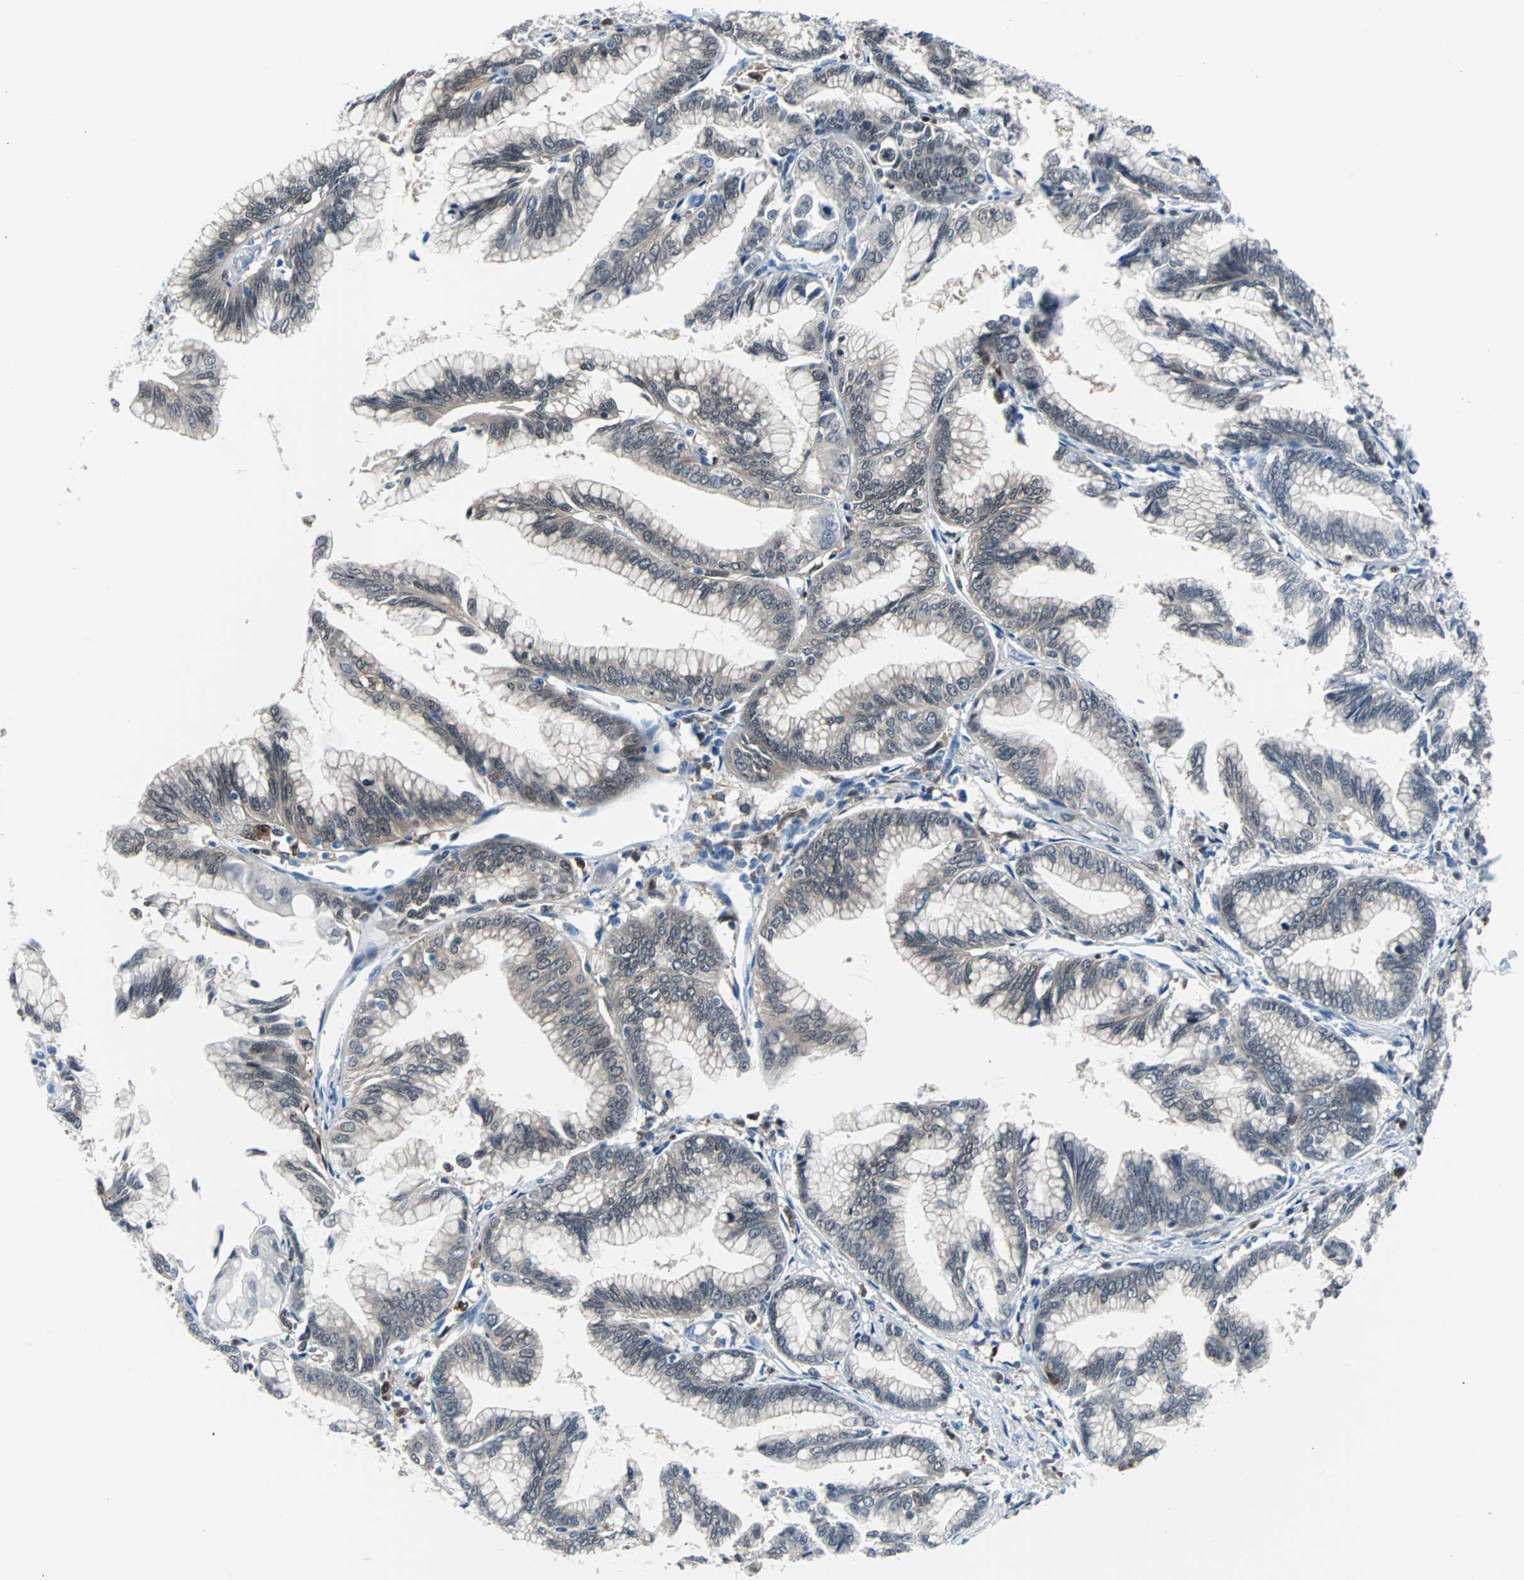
{"staining": {"intensity": "weak", "quantity": "<25%", "location": "cytoplasmic/membranous"}, "tissue": "pancreatic cancer", "cell_type": "Tumor cells", "image_type": "cancer", "snomed": [{"axis": "morphology", "description": "Adenocarcinoma, NOS"}, {"axis": "topography", "description": "Pancreas"}], "caption": "DAB immunohistochemical staining of human pancreatic cancer exhibits no significant expression in tumor cells.", "gene": "SYK", "patient": {"sex": "female", "age": 64}}